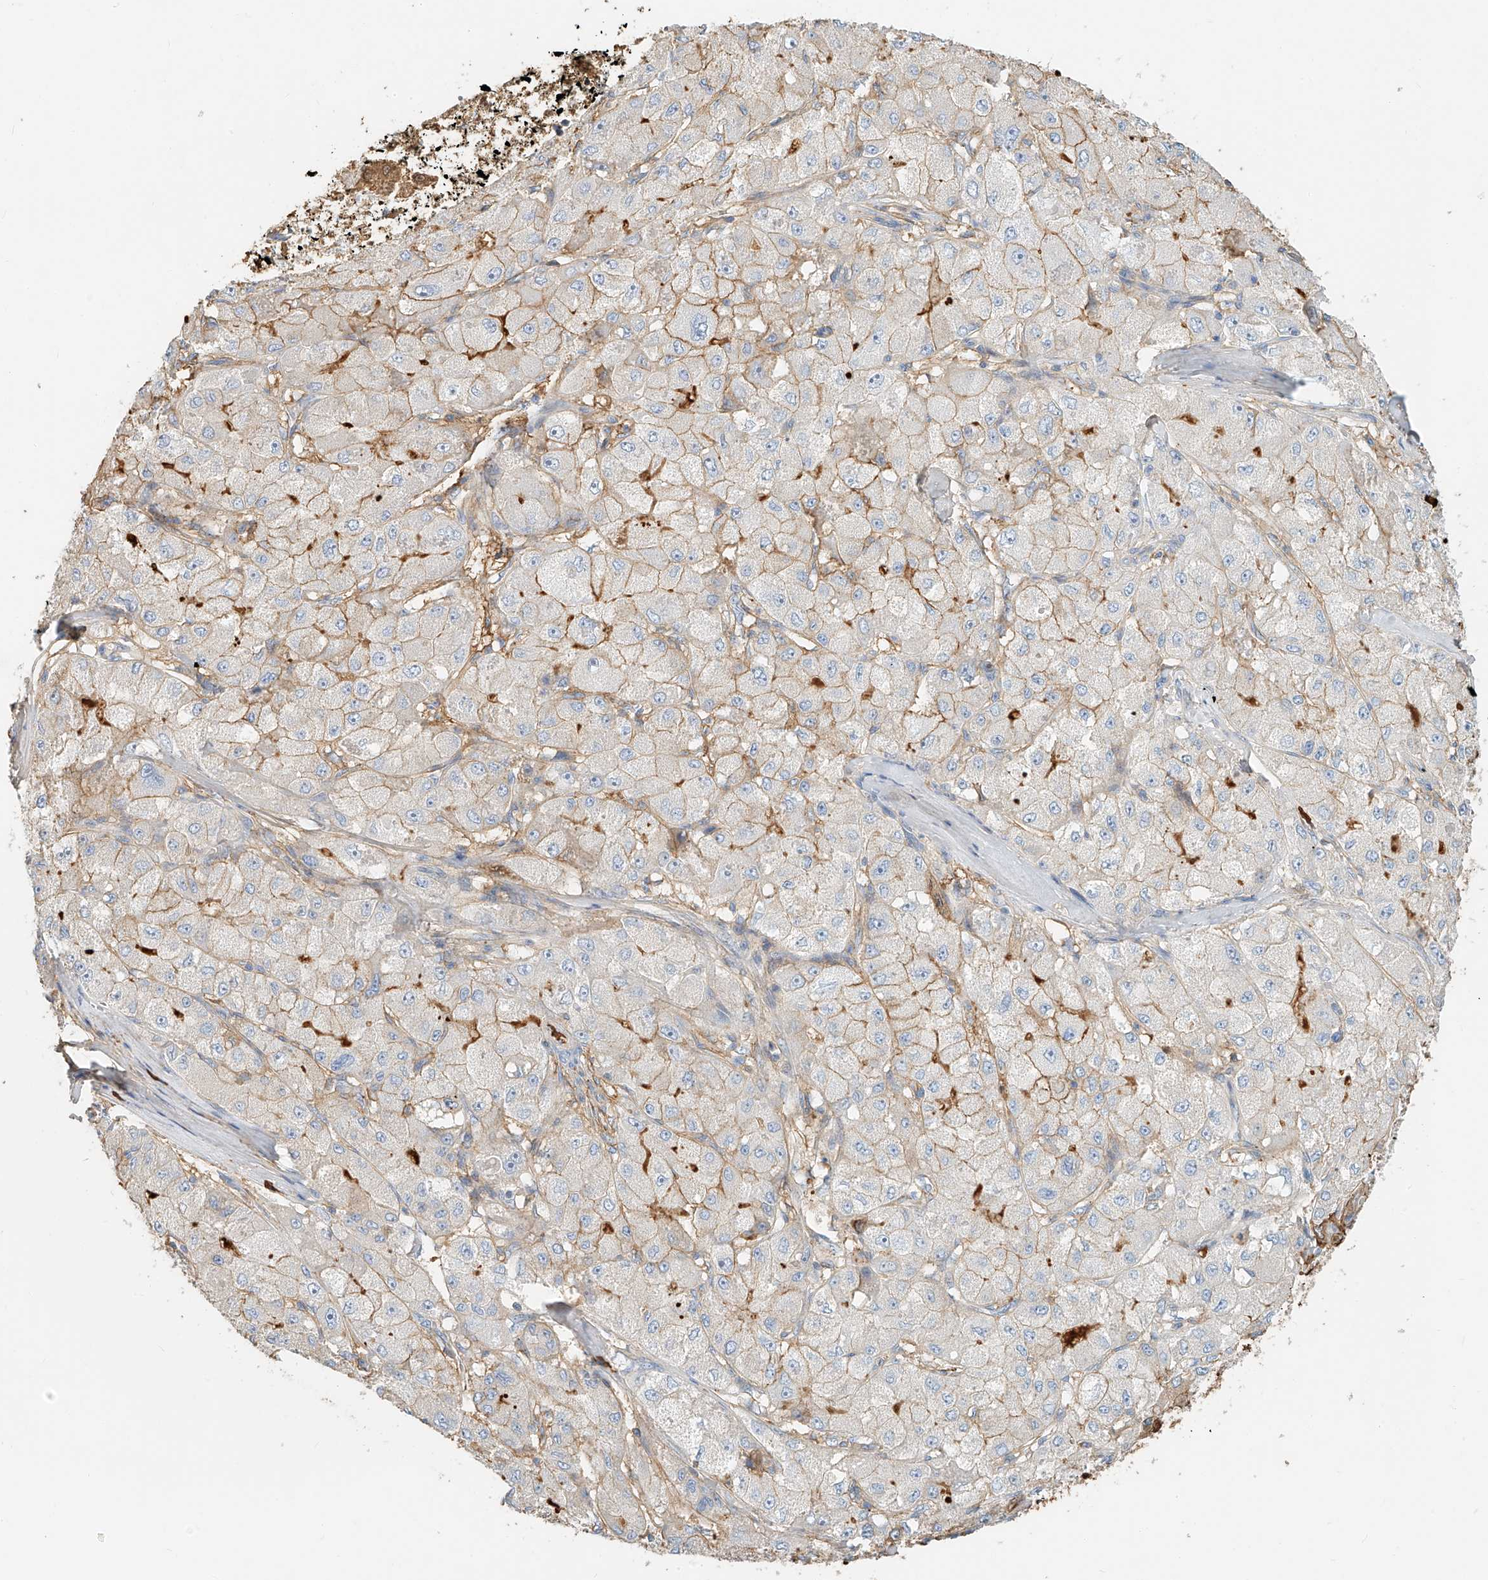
{"staining": {"intensity": "moderate", "quantity": "<25%", "location": "cytoplasmic/membranous"}, "tissue": "liver cancer", "cell_type": "Tumor cells", "image_type": "cancer", "snomed": [{"axis": "morphology", "description": "Carcinoma, Hepatocellular, NOS"}, {"axis": "topography", "description": "Liver"}], "caption": "Tumor cells demonstrate low levels of moderate cytoplasmic/membranous expression in about <25% of cells in human liver hepatocellular carcinoma.", "gene": "ZFP30", "patient": {"sex": "male", "age": 80}}